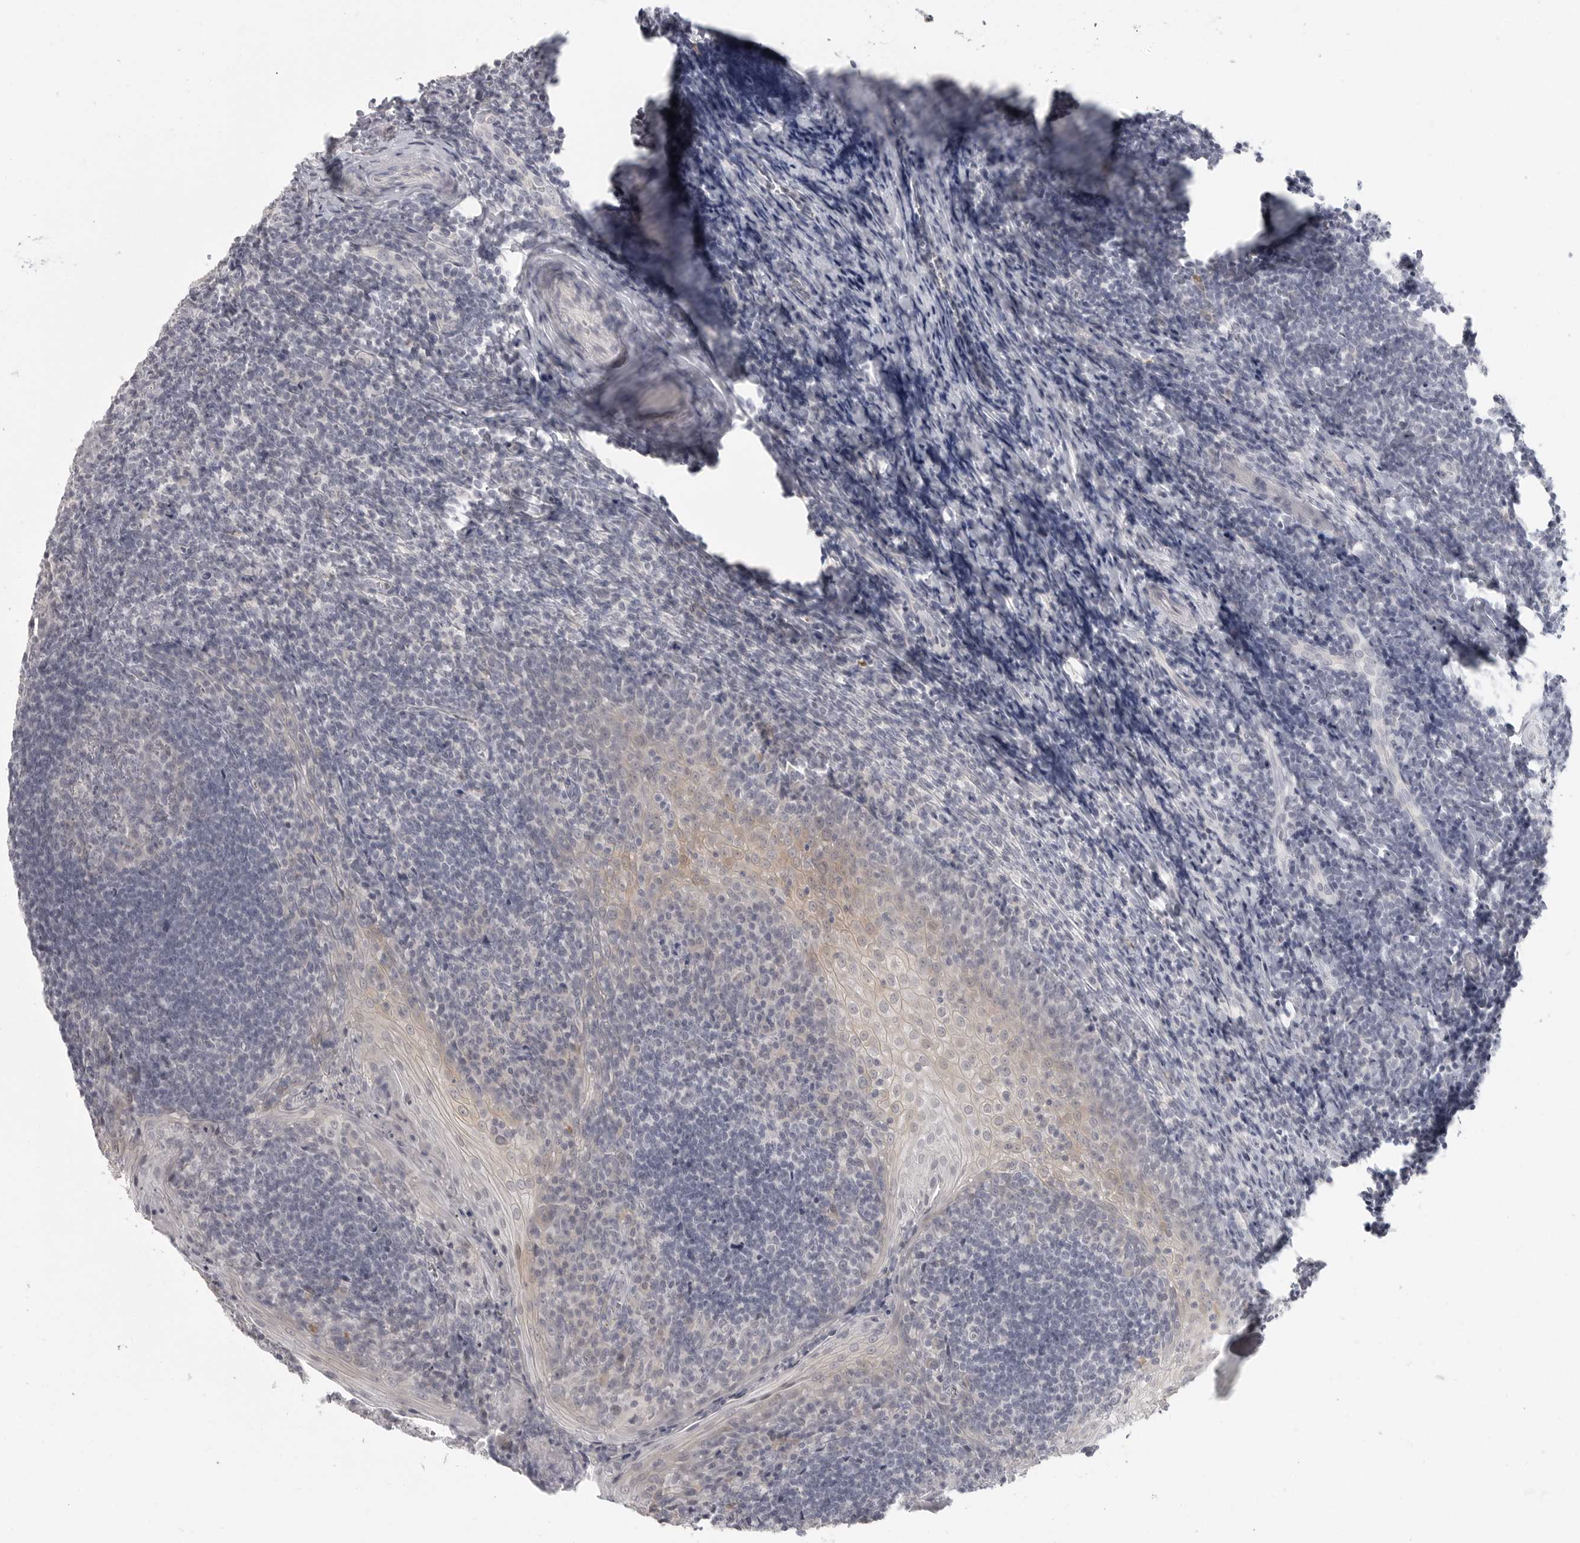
{"staining": {"intensity": "negative", "quantity": "none", "location": "none"}, "tissue": "tonsil", "cell_type": "Germinal center cells", "image_type": "normal", "snomed": [{"axis": "morphology", "description": "Normal tissue, NOS"}, {"axis": "topography", "description": "Tonsil"}], "caption": "High magnification brightfield microscopy of normal tonsil stained with DAB (3,3'-diaminobenzidine) (brown) and counterstained with hematoxylin (blue): germinal center cells show no significant positivity. (Brightfield microscopy of DAB immunohistochemistry at high magnification).", "gene": "HMGCS2", "patient": {"sex": "male", "age": 27}}